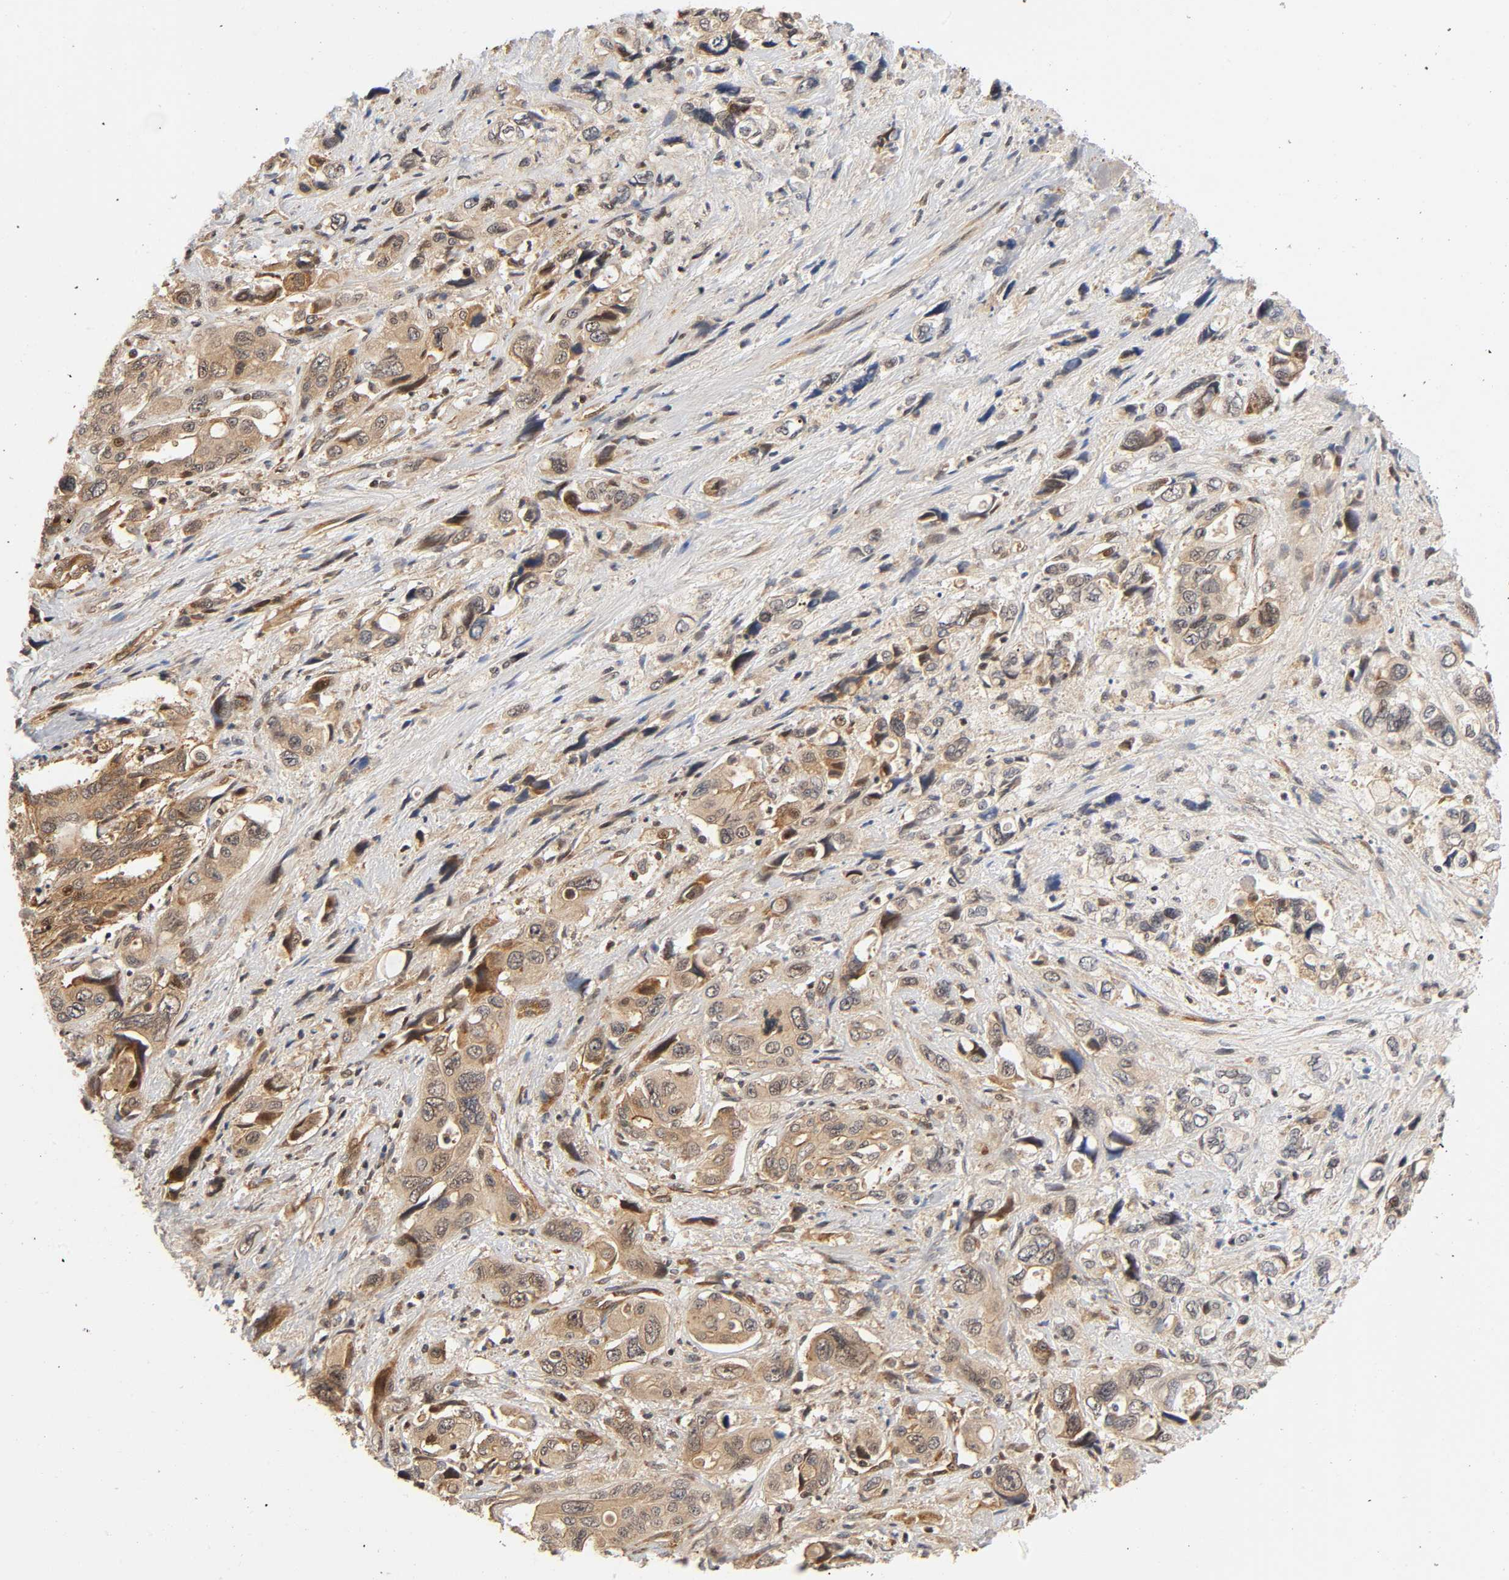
{"staining": {"intensity": "moderate", "quantity": ">75%", "location": "cytoplasmic/membranous"}, "tissue": "pancreatic cancer", "cell_type": "Tumor cells", "image_type": "cancer", "snomed": [{"axis": "morphology", "description": "Adenocarcinoma, NOS"}, {"axis": "topography", "description": "Pancreas"}], "caption": "Pancreatic cancer stained for a protein reveals moderate cytoplasmic/membranous positivity in tumor cells.", "gene": "IQCJ-SCHIP1", "patient": {"sex": "male", "age": 46}}